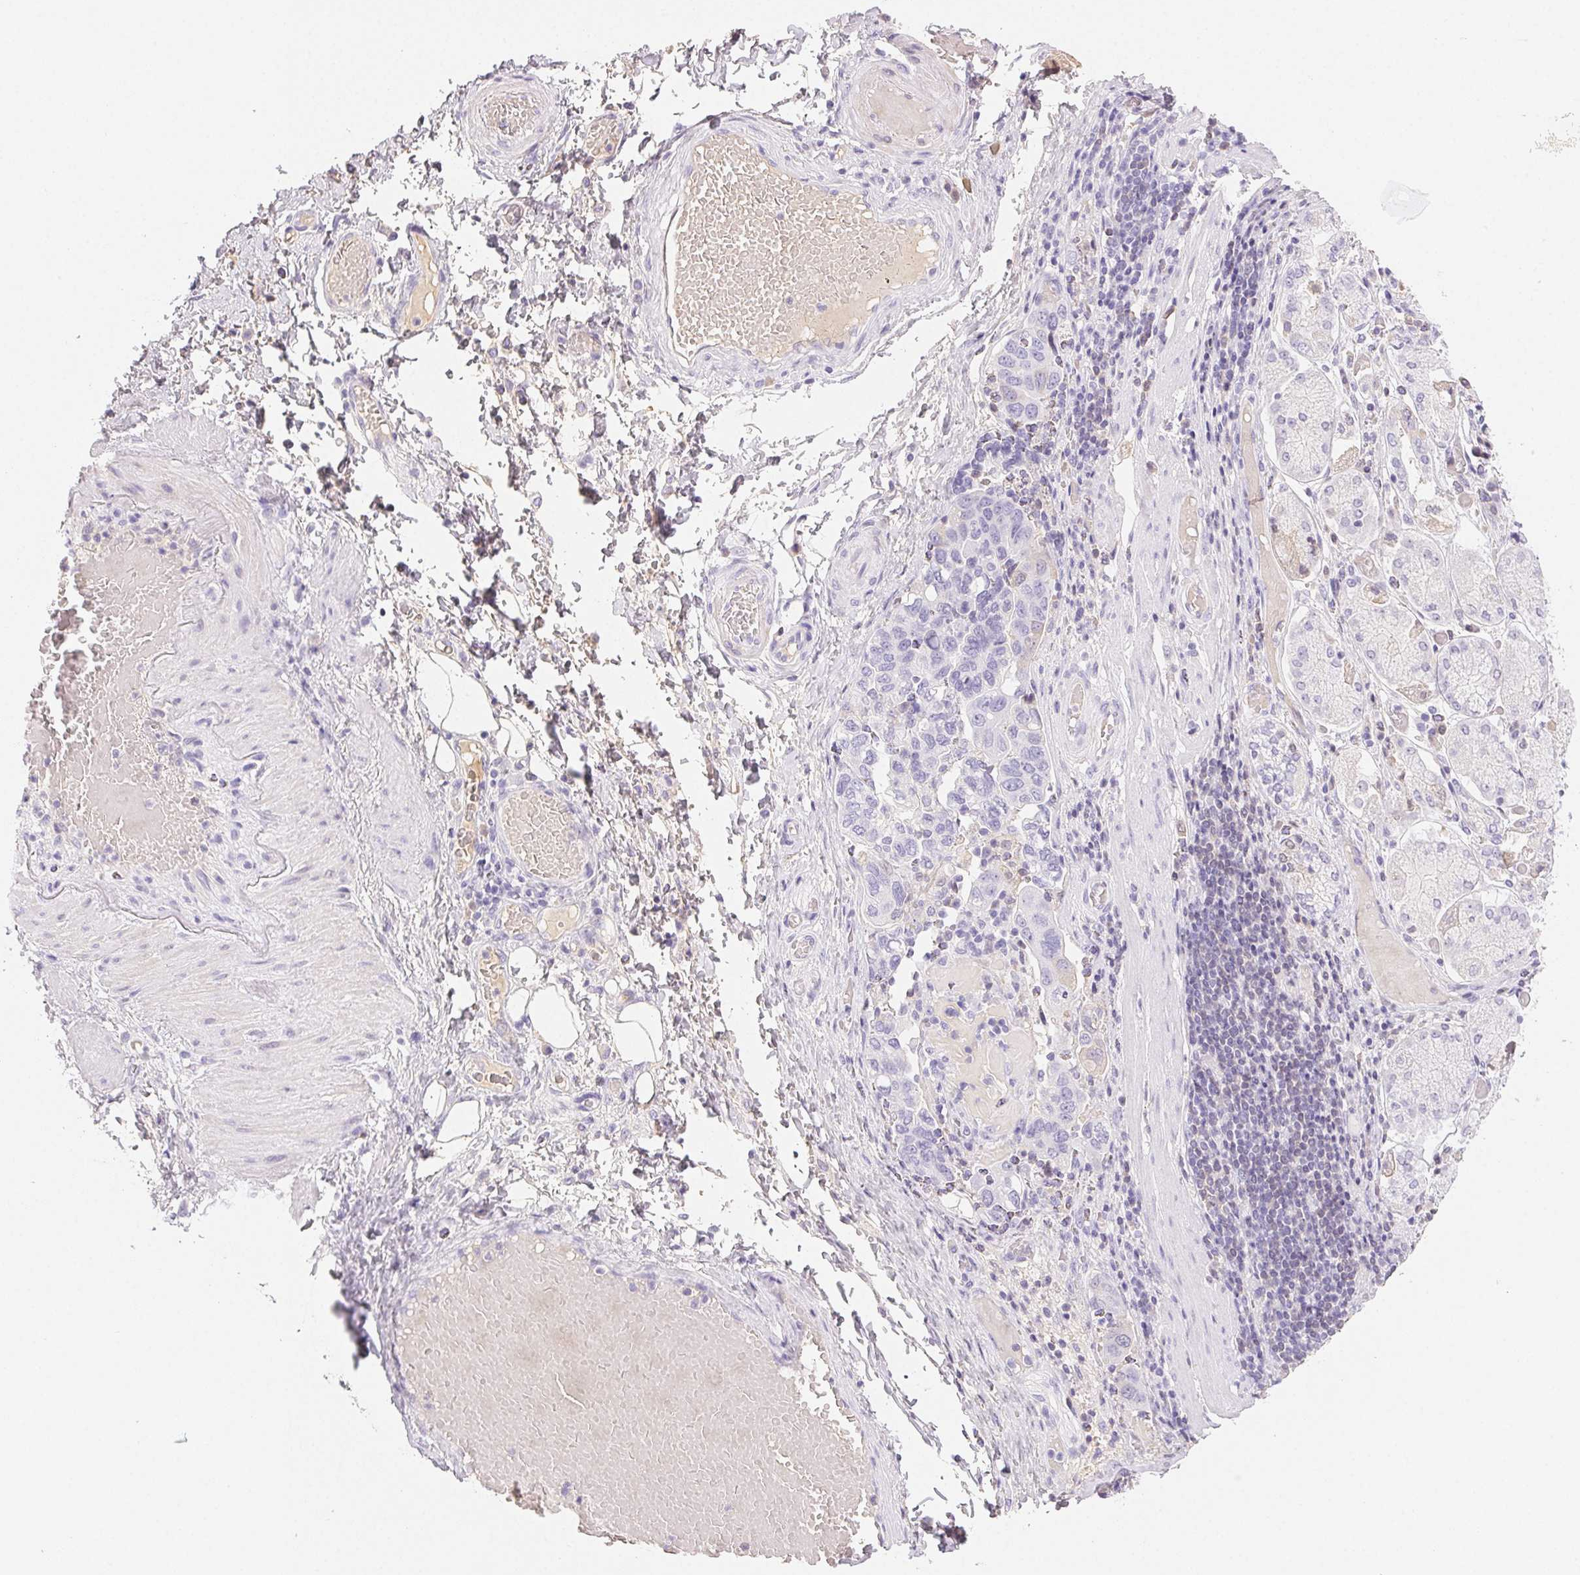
{"staining": {"intensity": "negative", "quantity": "none", "location": "none"}, "tissue": "stomach cancer", "cell_type": "Tumor cells", "image_type": "cancer", "snomed": [{"axis": "morphology", "description": "Adenocarcinoma, NOS"}, {"axis": "topography", "description": "Stomach, upper"}, {"axis": "topography", "description": "Stomach"}], "caption": "Tumor cells are negative for protein expression in human stomach adenocarcinoma. (DAB (3,3'-diaminobenzidine) IHC with hematoxylin counter stain).", "gene": "PADI4", "patient": {"sex": "male", "age": 62}}